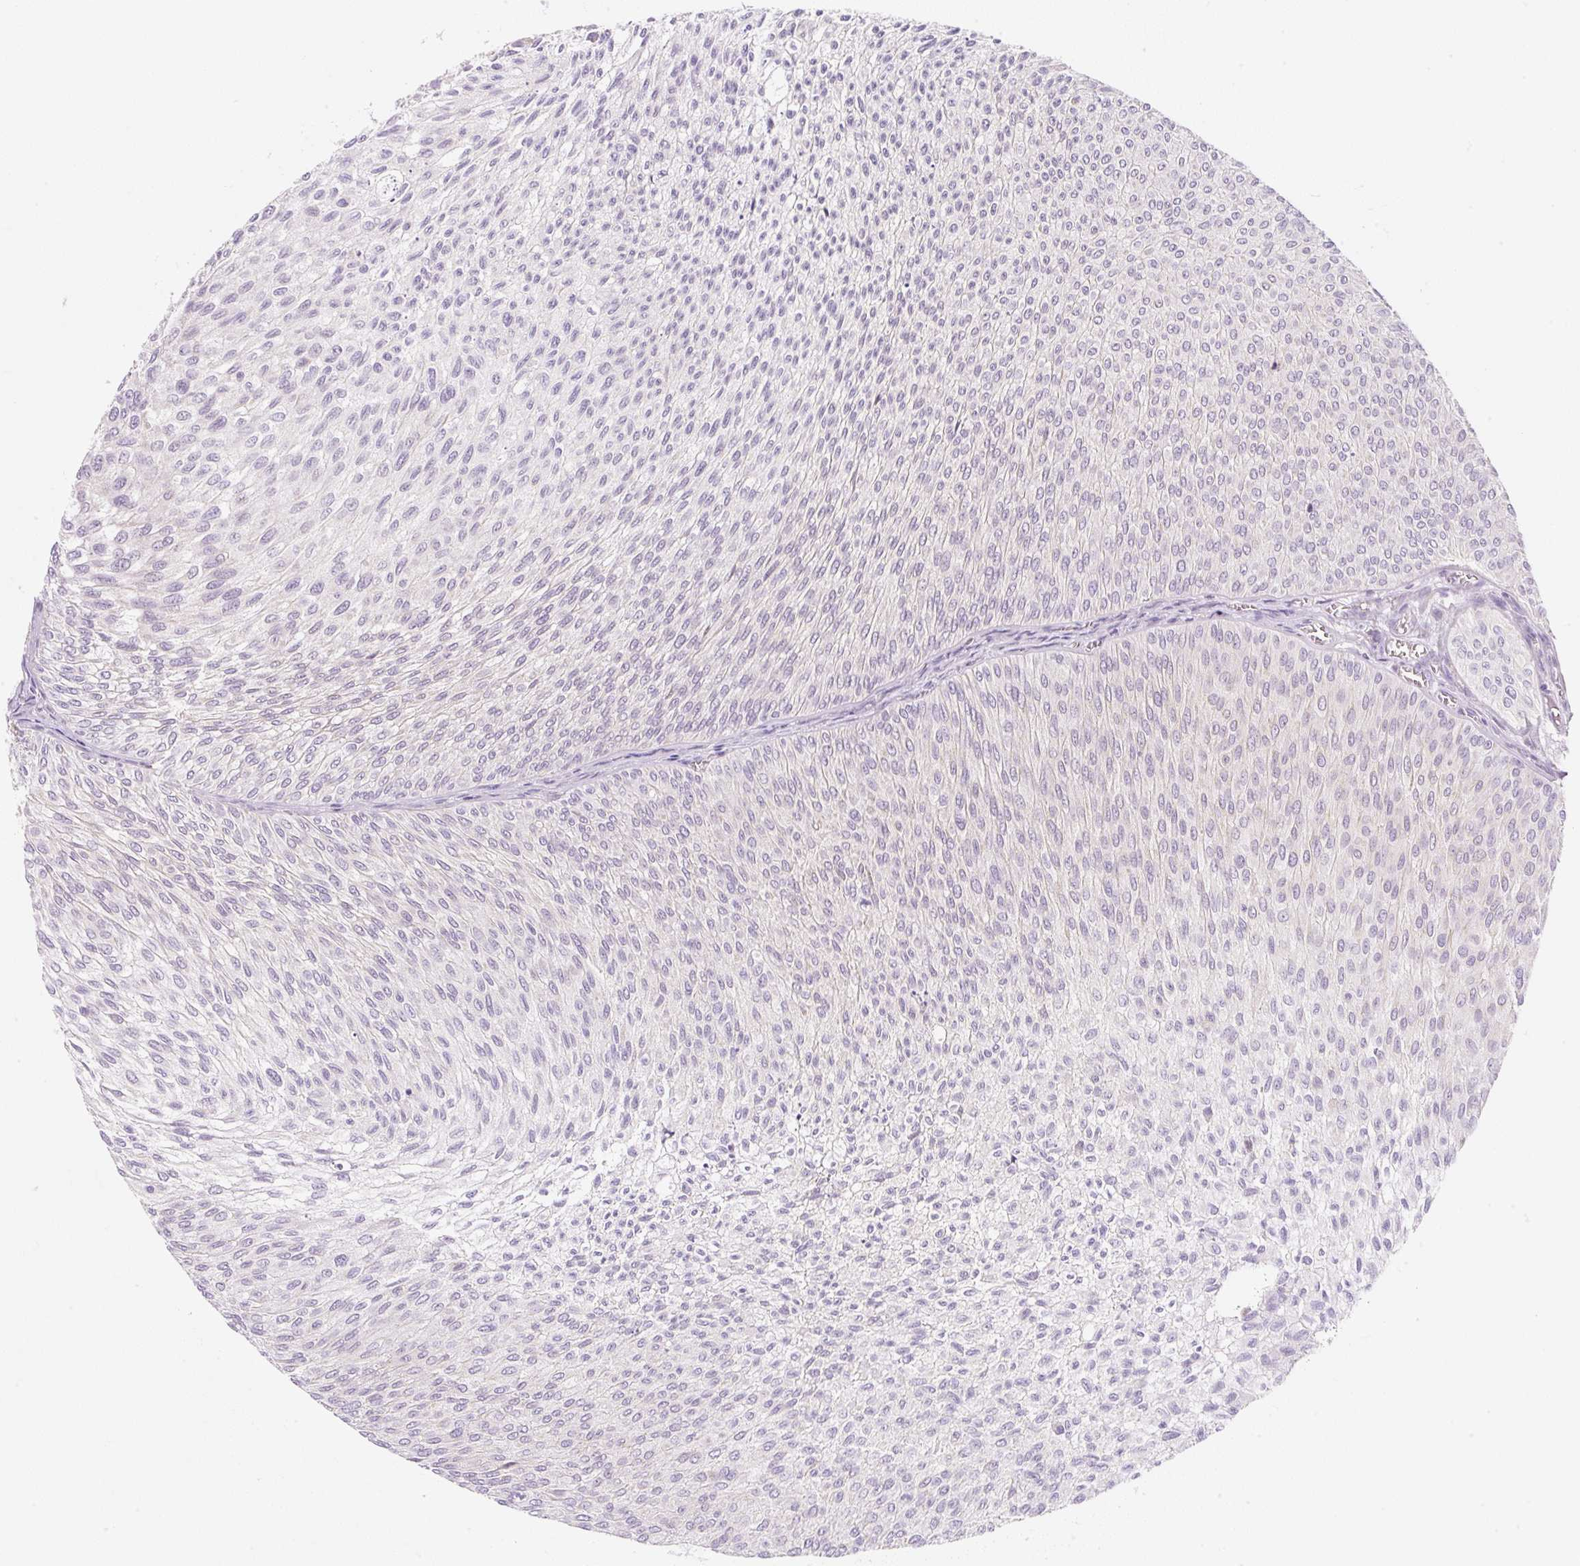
{"staining": {"intensity": "negative", "quantity": "none", "location": "none"}, "tissue": "urothelial cancer", "cell_type": "Tumor cells", "image_type": "cancer", "snomed": [{"axis": "morphology", "description": "Urothelial carcinoma, Low grade"}, {"axis": "topography", "description": "Urinary bladder"}], "caption": "Immunohistochemical staining of urothelial cancer reveals no significant expression in tumor cells.", "gene": "OMA1", "patient": {"sex": "male", "age": 91}}